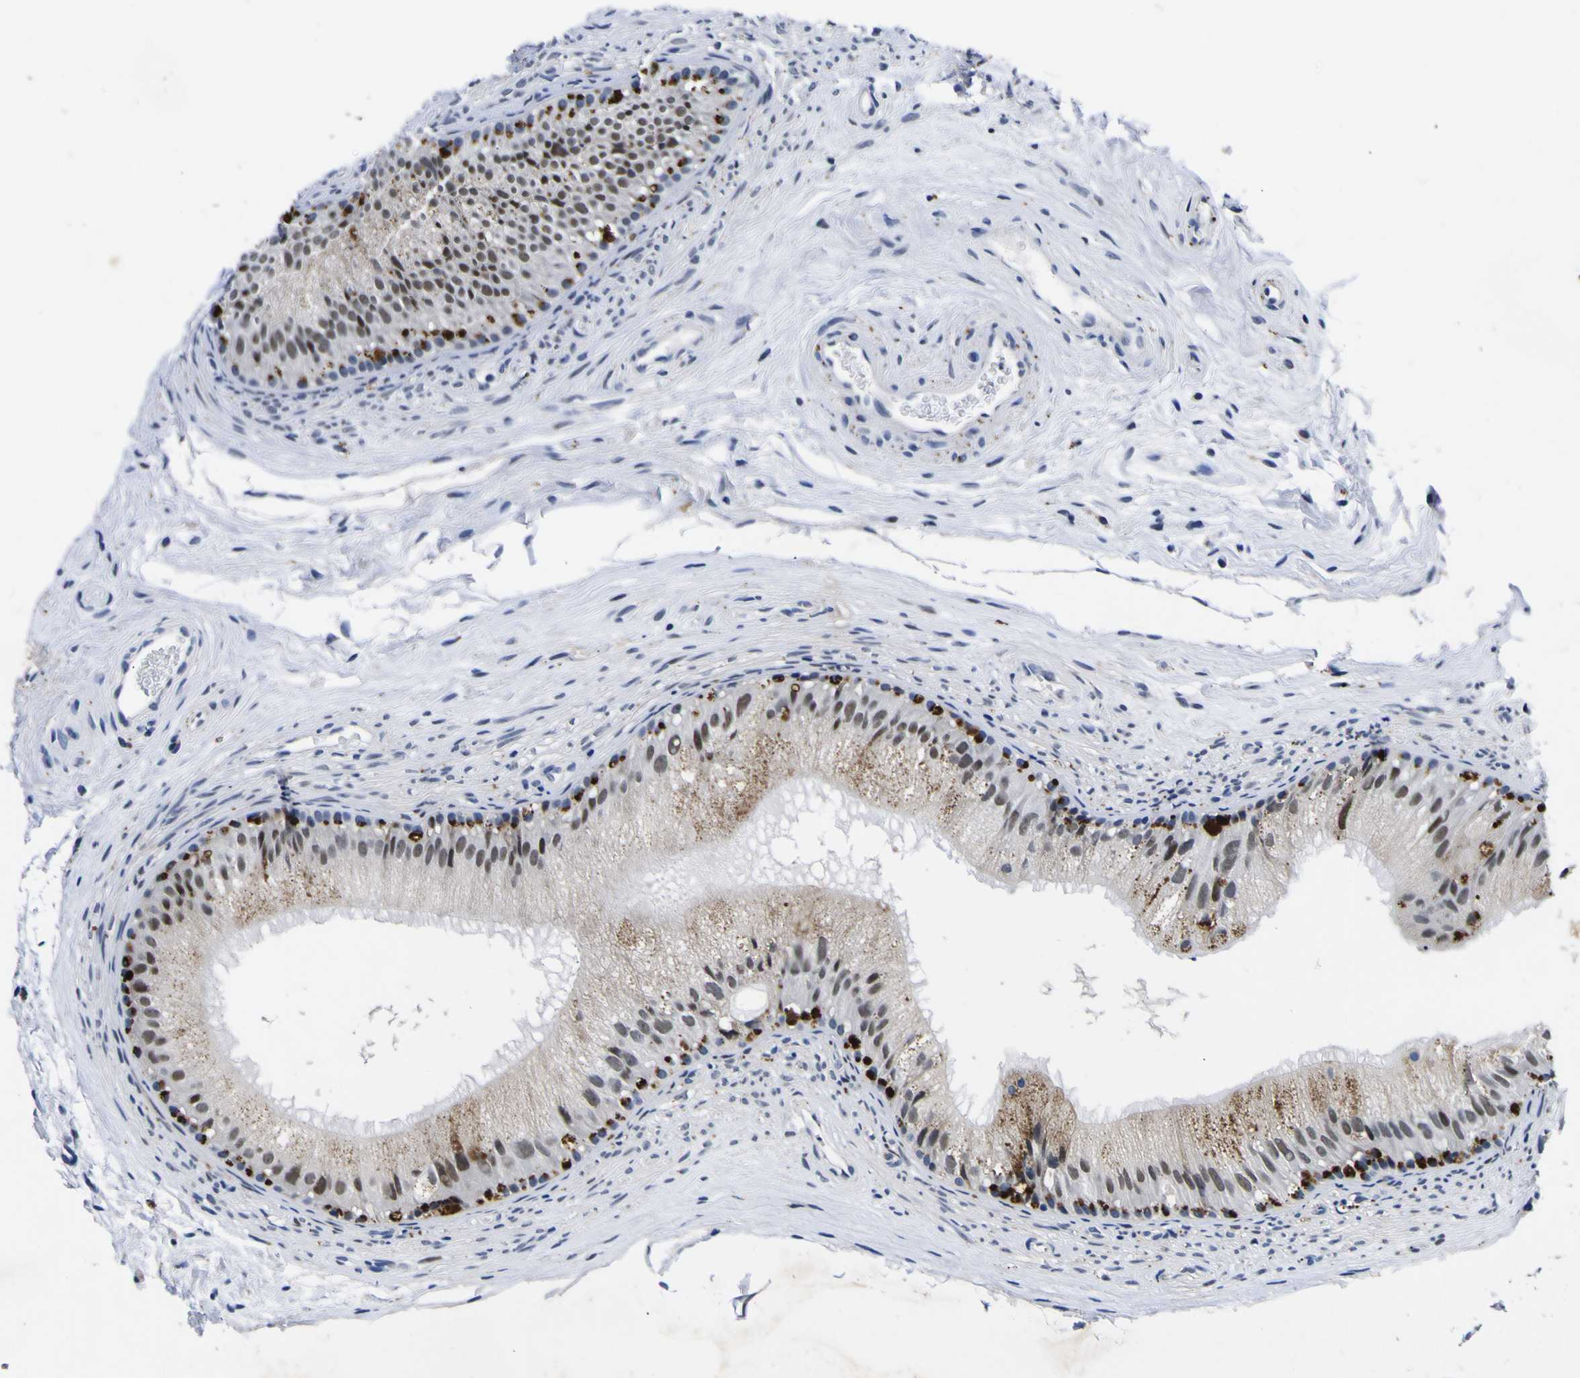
{"staining": {"intensity": "moderate", "quantity": "25%-75%", "location": "cytoplasmic/membranous,nuclear"}, "tissue": "epididymis", "cell_type": "Glandular cells", "image_type": "normal", "snomed": [{"axis": "morphology", "description": "Normal tissue, NOS"}, {"axis": "topography", "description": "Epididymis"}], "caption": "DAB (3,3'-diaminobenzidine) immunohistochemical staining of normal human epididymis demonstrates moderate cytoplasmic/membranous,nuclear protein expression in approximately 25%-75% of glandular cells. Nuclei are stained in blue.", "gene": "IGFLR1", "patient": {"sex": "male", "age": 56}}